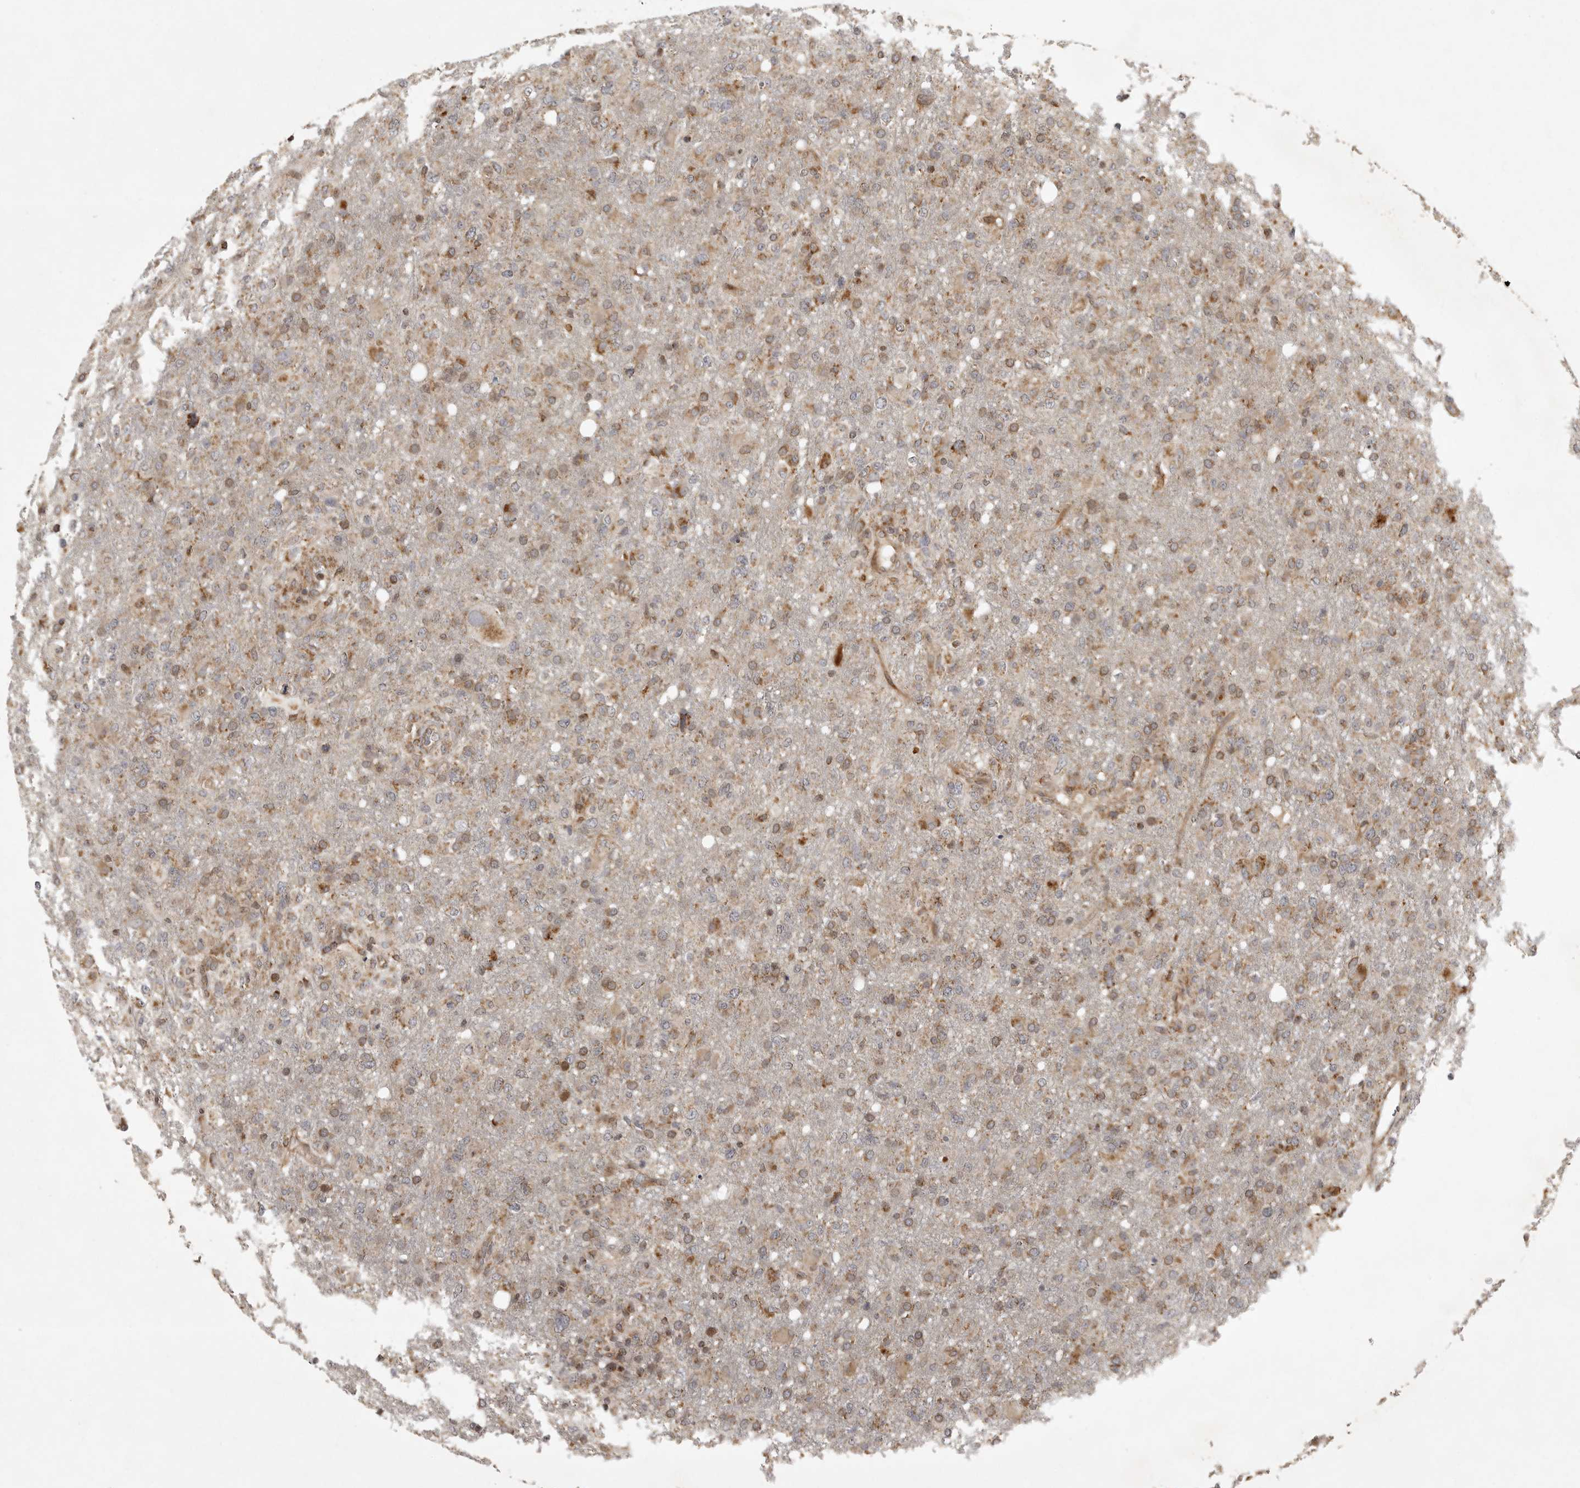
{"staining": {"intensity": "moderate", "quantity": "25%-75%", "location": "cytoplasmic/membranous"}, "tissue": "glioma", "cell_type": "Tumor cells", "image_type": "cancer", "snomed": [{"axis": "morphology", "description": "Glioma, malignant, High grade"}, {"axis": "topography", "description": "Brain"}], "caption": "This photomicrograph reveals IHC staining of high-grade glioma (malignant), with medium moderate cytoplasmic/membranous expression in approximately 25%-75% of tumor cells.", "gene": "NARS2", "patient": {"sex": "female", "age": 57}}